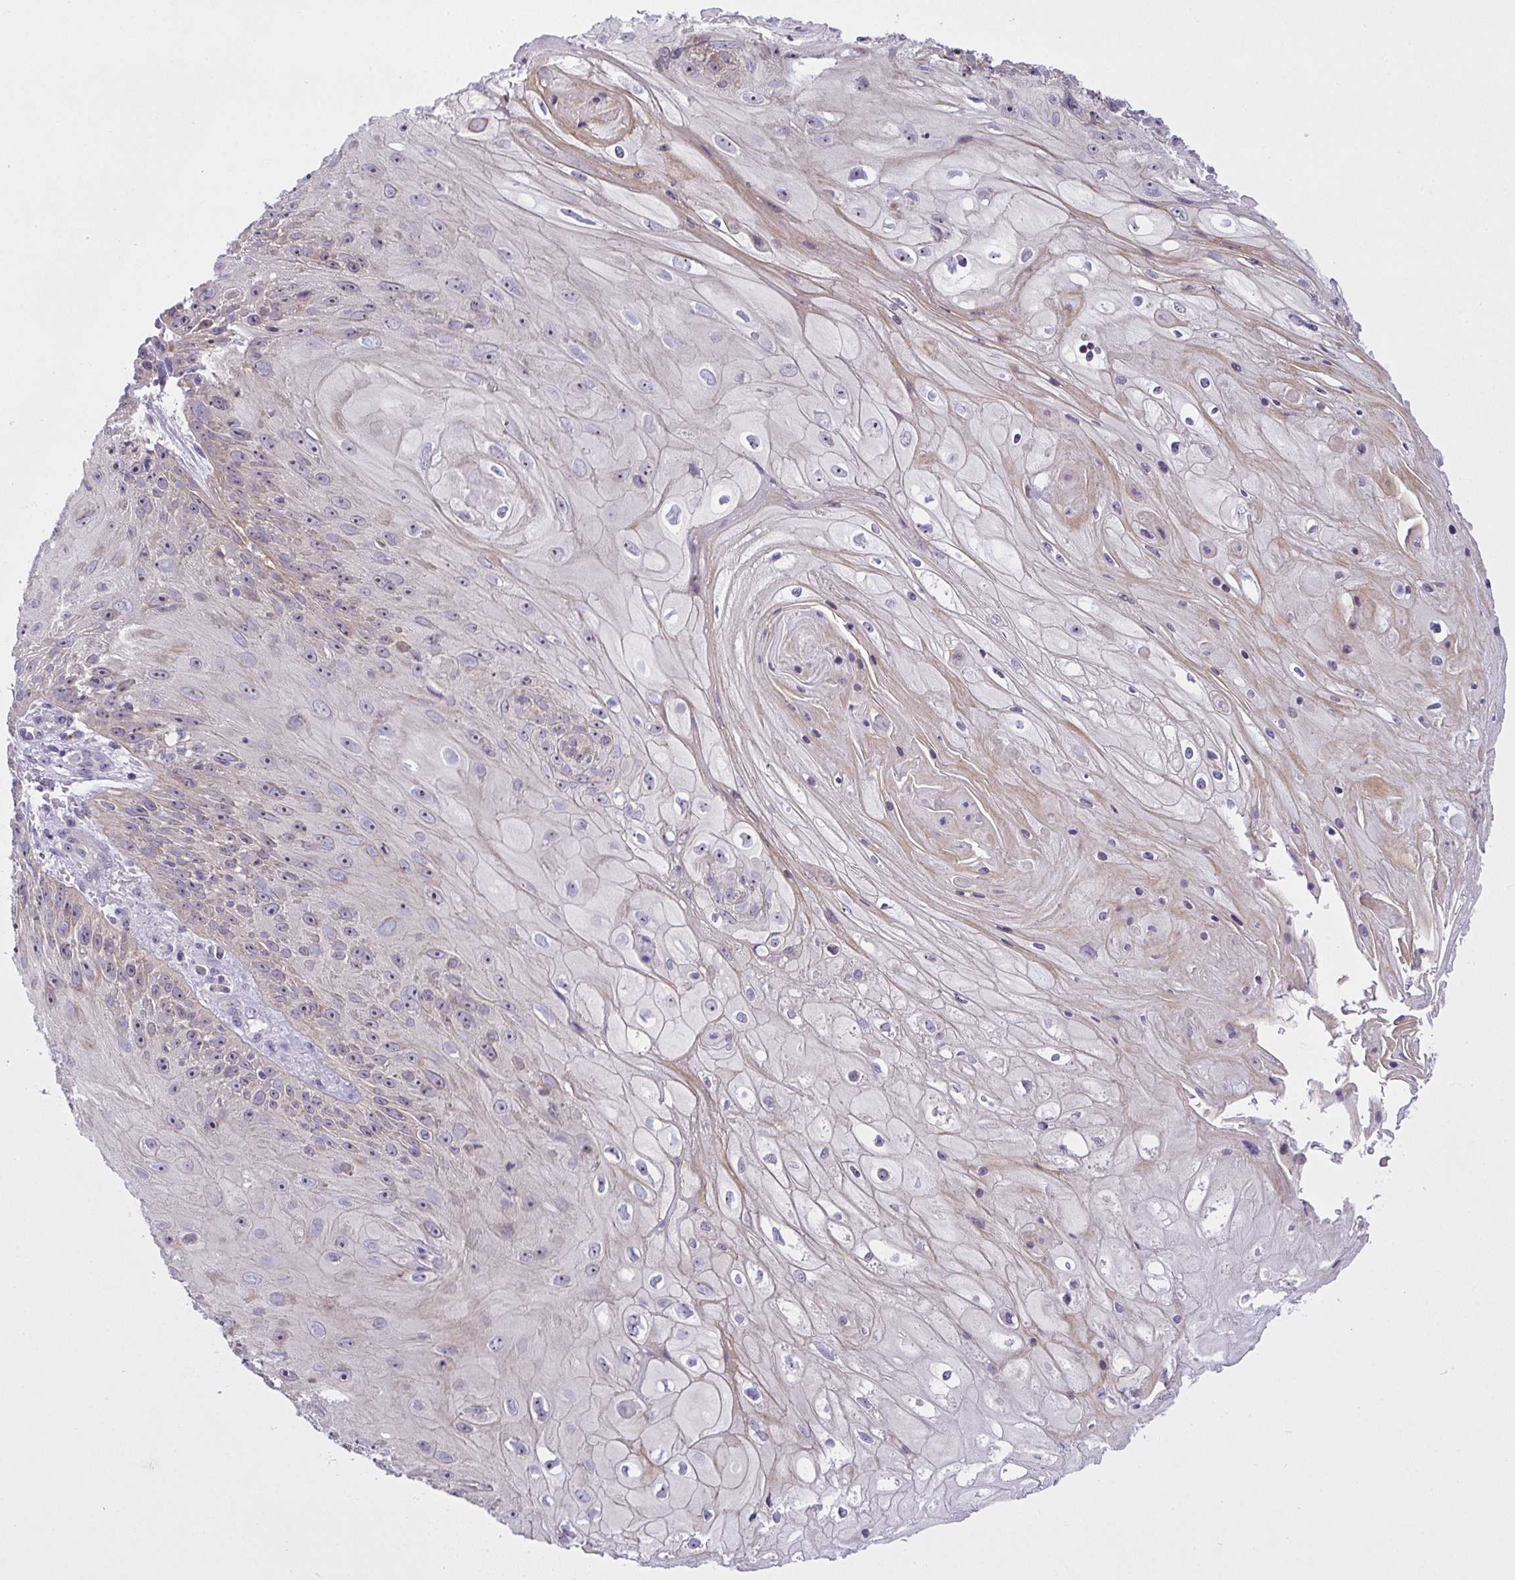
{"staining": {"intensity": "weak", "quantity": "25%-75%", "location": "nuclear"}, "tissue": "skin cancer", "cell_type": "Tumor cells", "image_type": "cancer", "snomed": [{"axis": "morphology", "description": "Squamous cell carcinoma, NOS"}, {"axis": "topography", "description": "Skin"}, {"axis": "topography", "description": "Vulva"}], "caption": "Skin cancer stained with IHC shows weak nuclear expression in approximately 25%-75% of tumor cells.", "gene": "NT5C1A", "patient": {"sex": "female", "age": 76}}